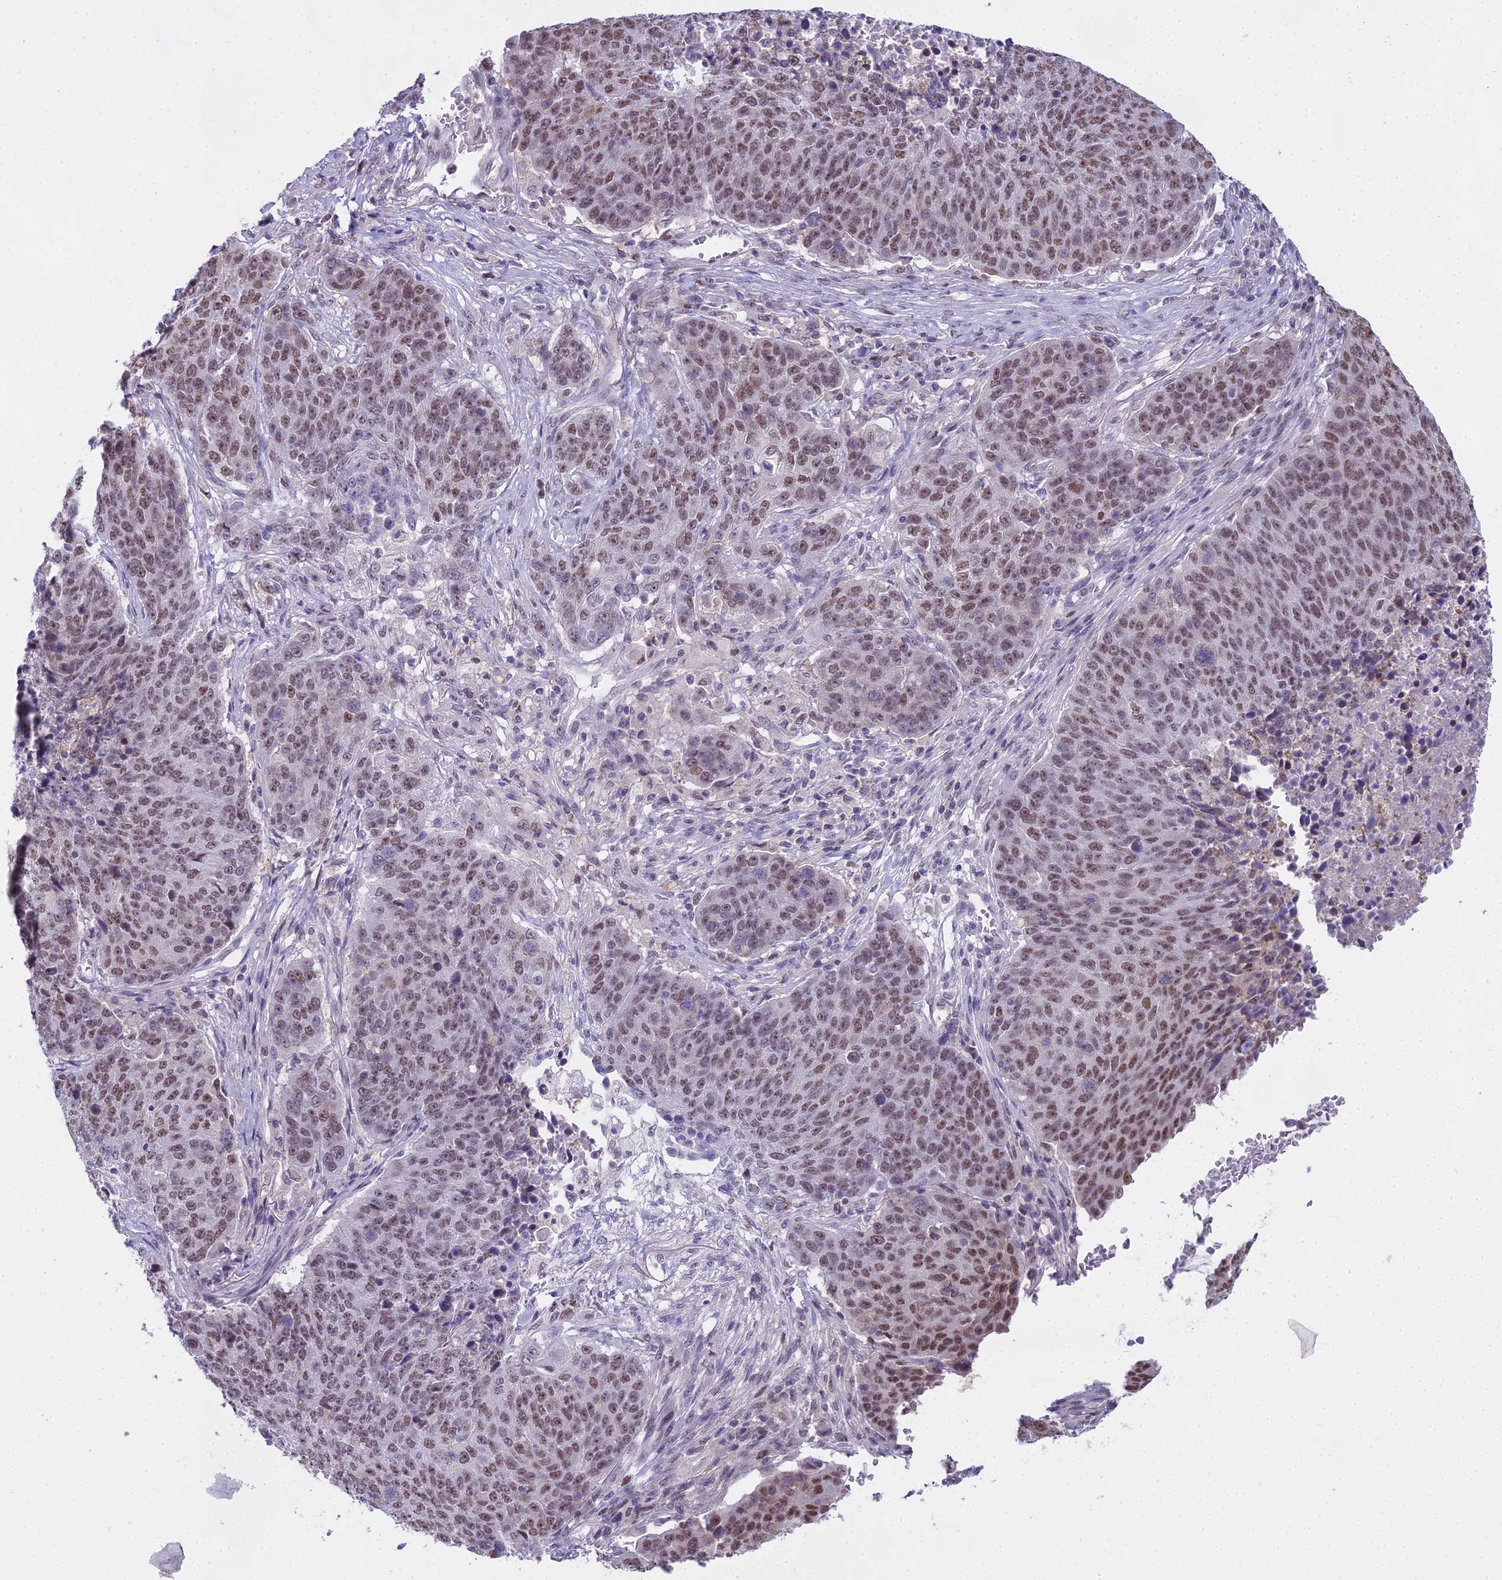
{"staining": {"intensity": "moderate", "quantity": ">75%", "location": "nuclear"}, "tissue": "lung cancer", "cell_type": "Tumor cells", "image_type": "cancer", "snomed": [{"axis": "morphology", "description": "Normal tissue, NOS"}, {"axis": "morphology", "description": "Squamous cell carcinoma, NOS"}, {"axis": "topography", "description": "Lymph node"}, {"axis": "topography", "description": "Lung"}], "caption": "Human squamous cell carcinoma (lung) stained with a protein marker demonstrates moderate staining in tumor cells.", "gene": "MAT2A", "patient": {"sex": "male", "age": 66}}